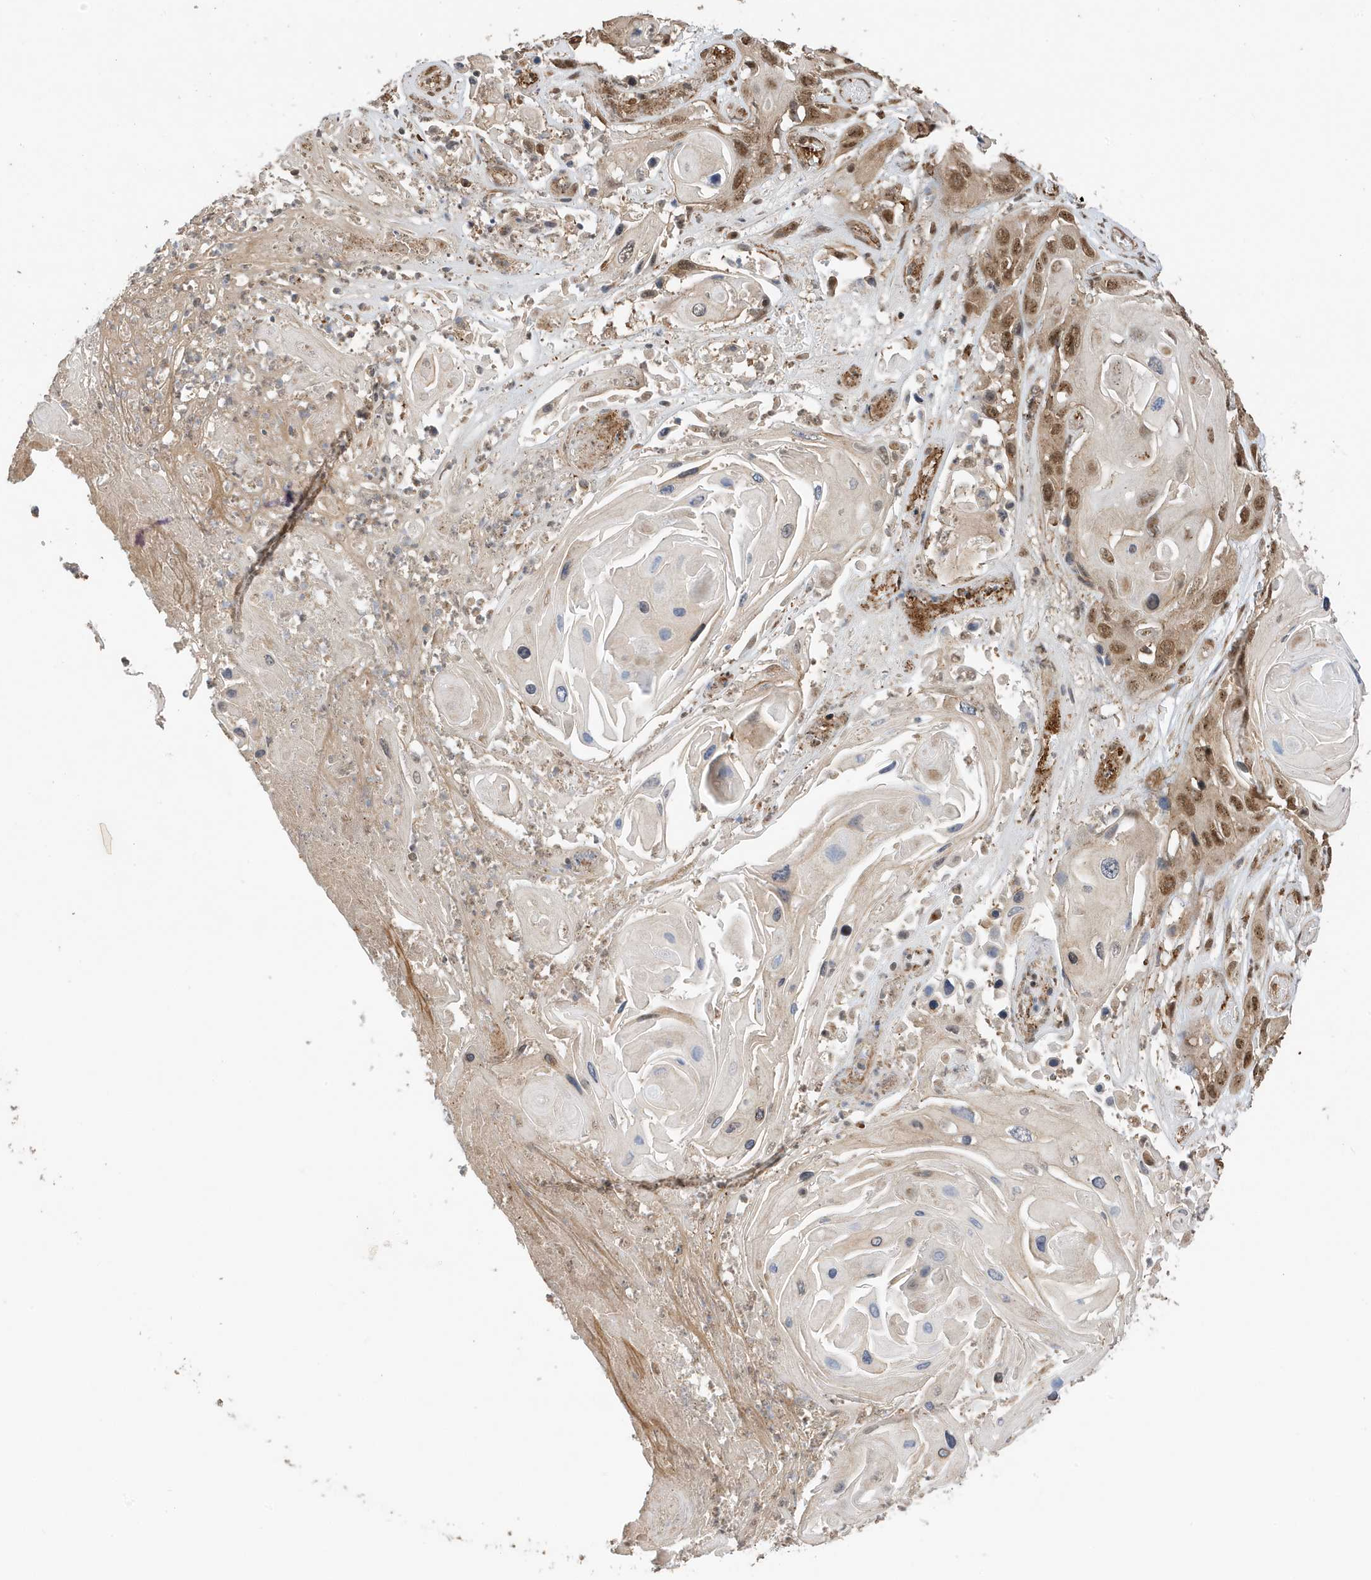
{"staining": {"intensity": "moderate", "quantity": "25%-75%", "location": "cytoplasmic/membranous,nuclear"}, "tissue": "skin cancer", "cell_type": "Tumor cells", "image_type": "cancer", "snomed": [{"axis": "morphology", "description": "Squamous cell carcinoma, NOS"}, {"axis": "topography", "description": "Skin"}], "caption": "Protein staining demonstrates moderate cytoplasmic/membranous and nuclear staining in about 25%-75% of tumor cells in skin cancer.", "gene": "MAST3", "patient": {"sex": "male", "age": 55}}